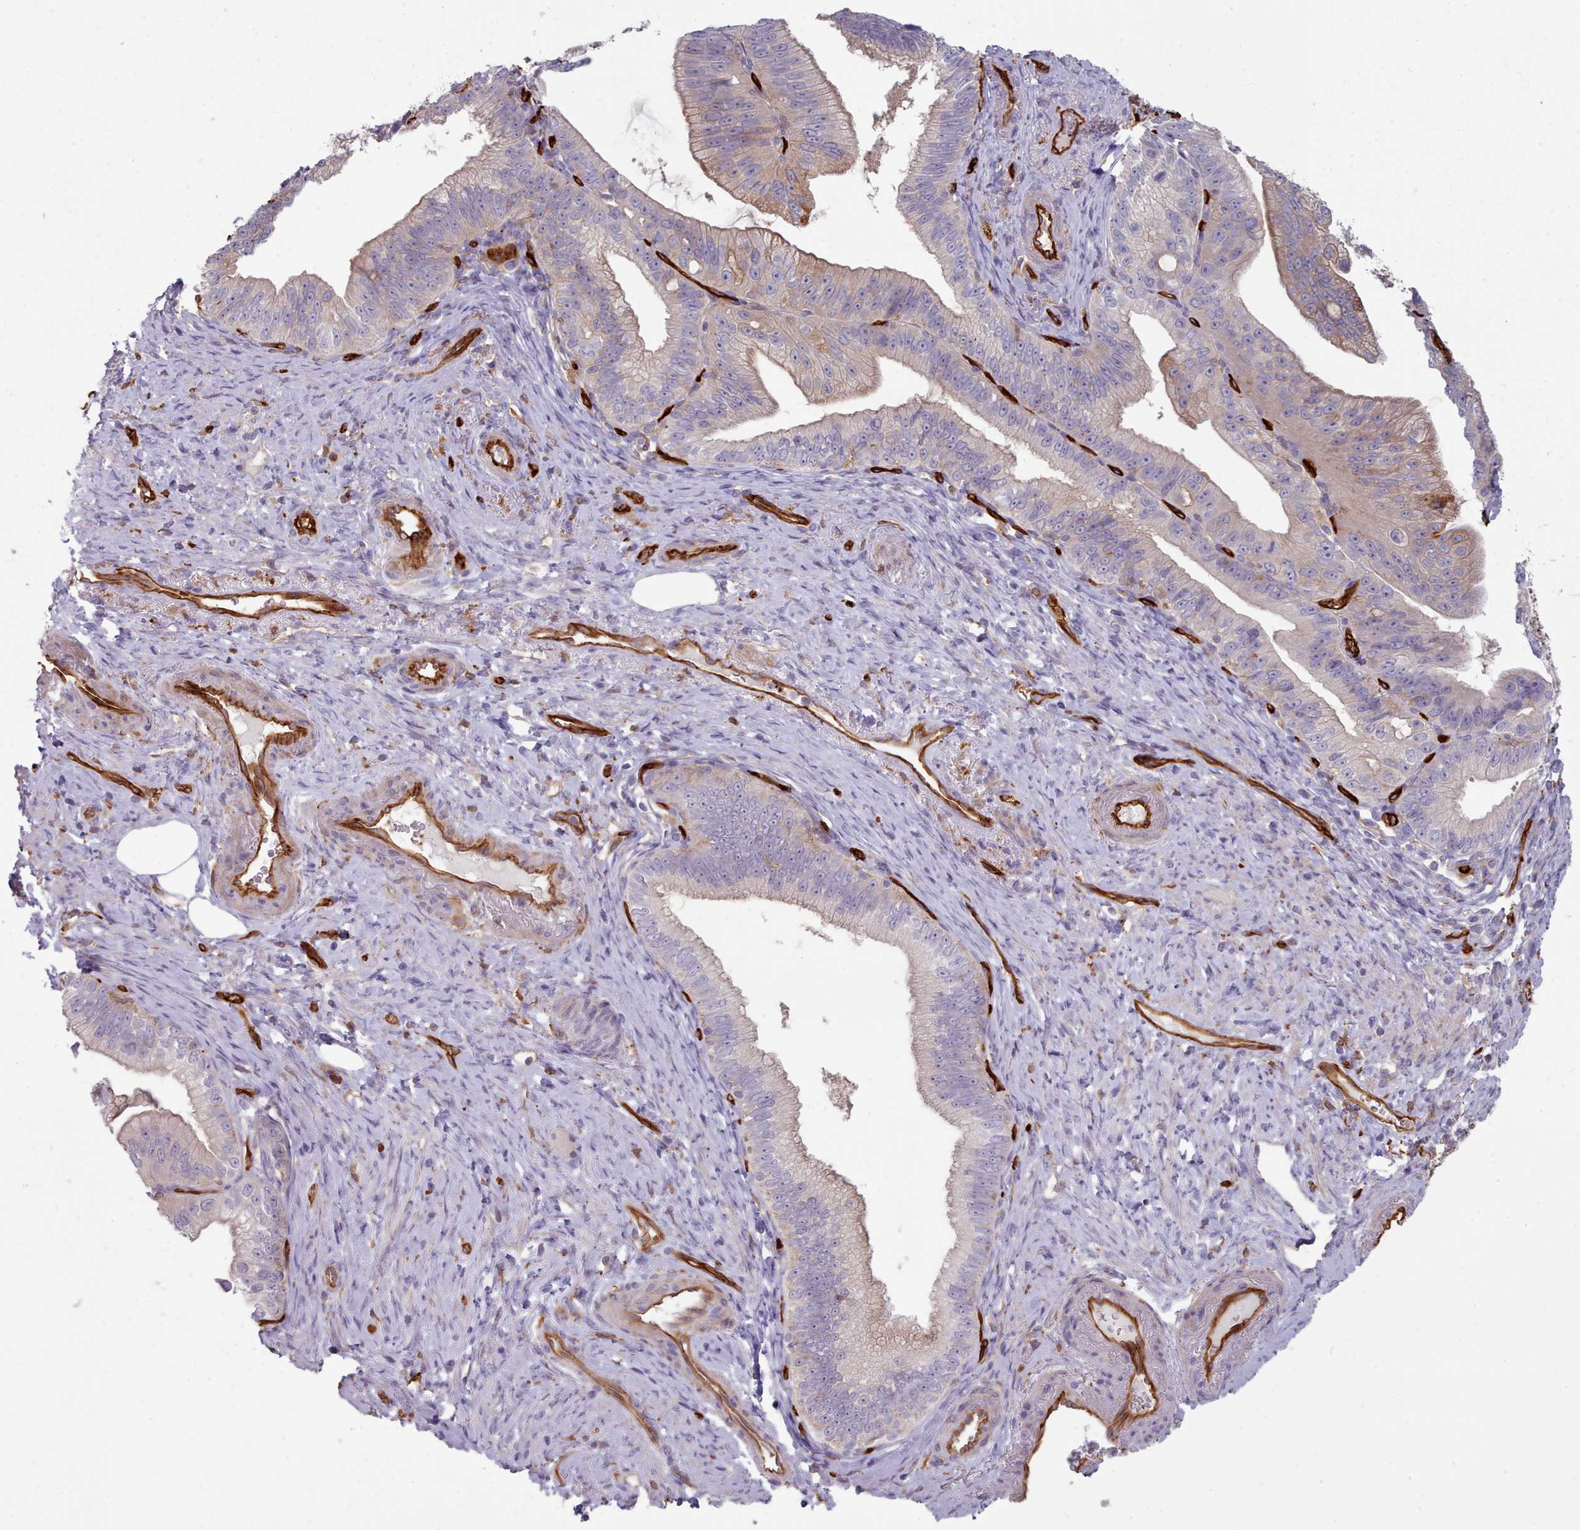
{"staining": {"intensity": "weak", "quantity": "<25%", "location": "cytoplasmic/membranous"}, "tissue": "pancreatic cancer", "cell_type": "Tumor cells", "image_type": "cancer", "snomed": [{"axis": "morphology", "description": "Adenocarcinoma, NOS"}, {"axis": "topography", "description": "Pancreas"}], "caption": "Immunohistochemistry (IHC) micrograph of neoplastic tissue: adenocarcinoma (pancreatic) stained with DAB reveals no significant protein staining in tumor cells. (DAB (3,3'-diaminobenzidine) IHC visualized using brightfield microscopy, high magnification).", "gene": "CD300LF", "patient": {"sex": "male", "age": 70}}